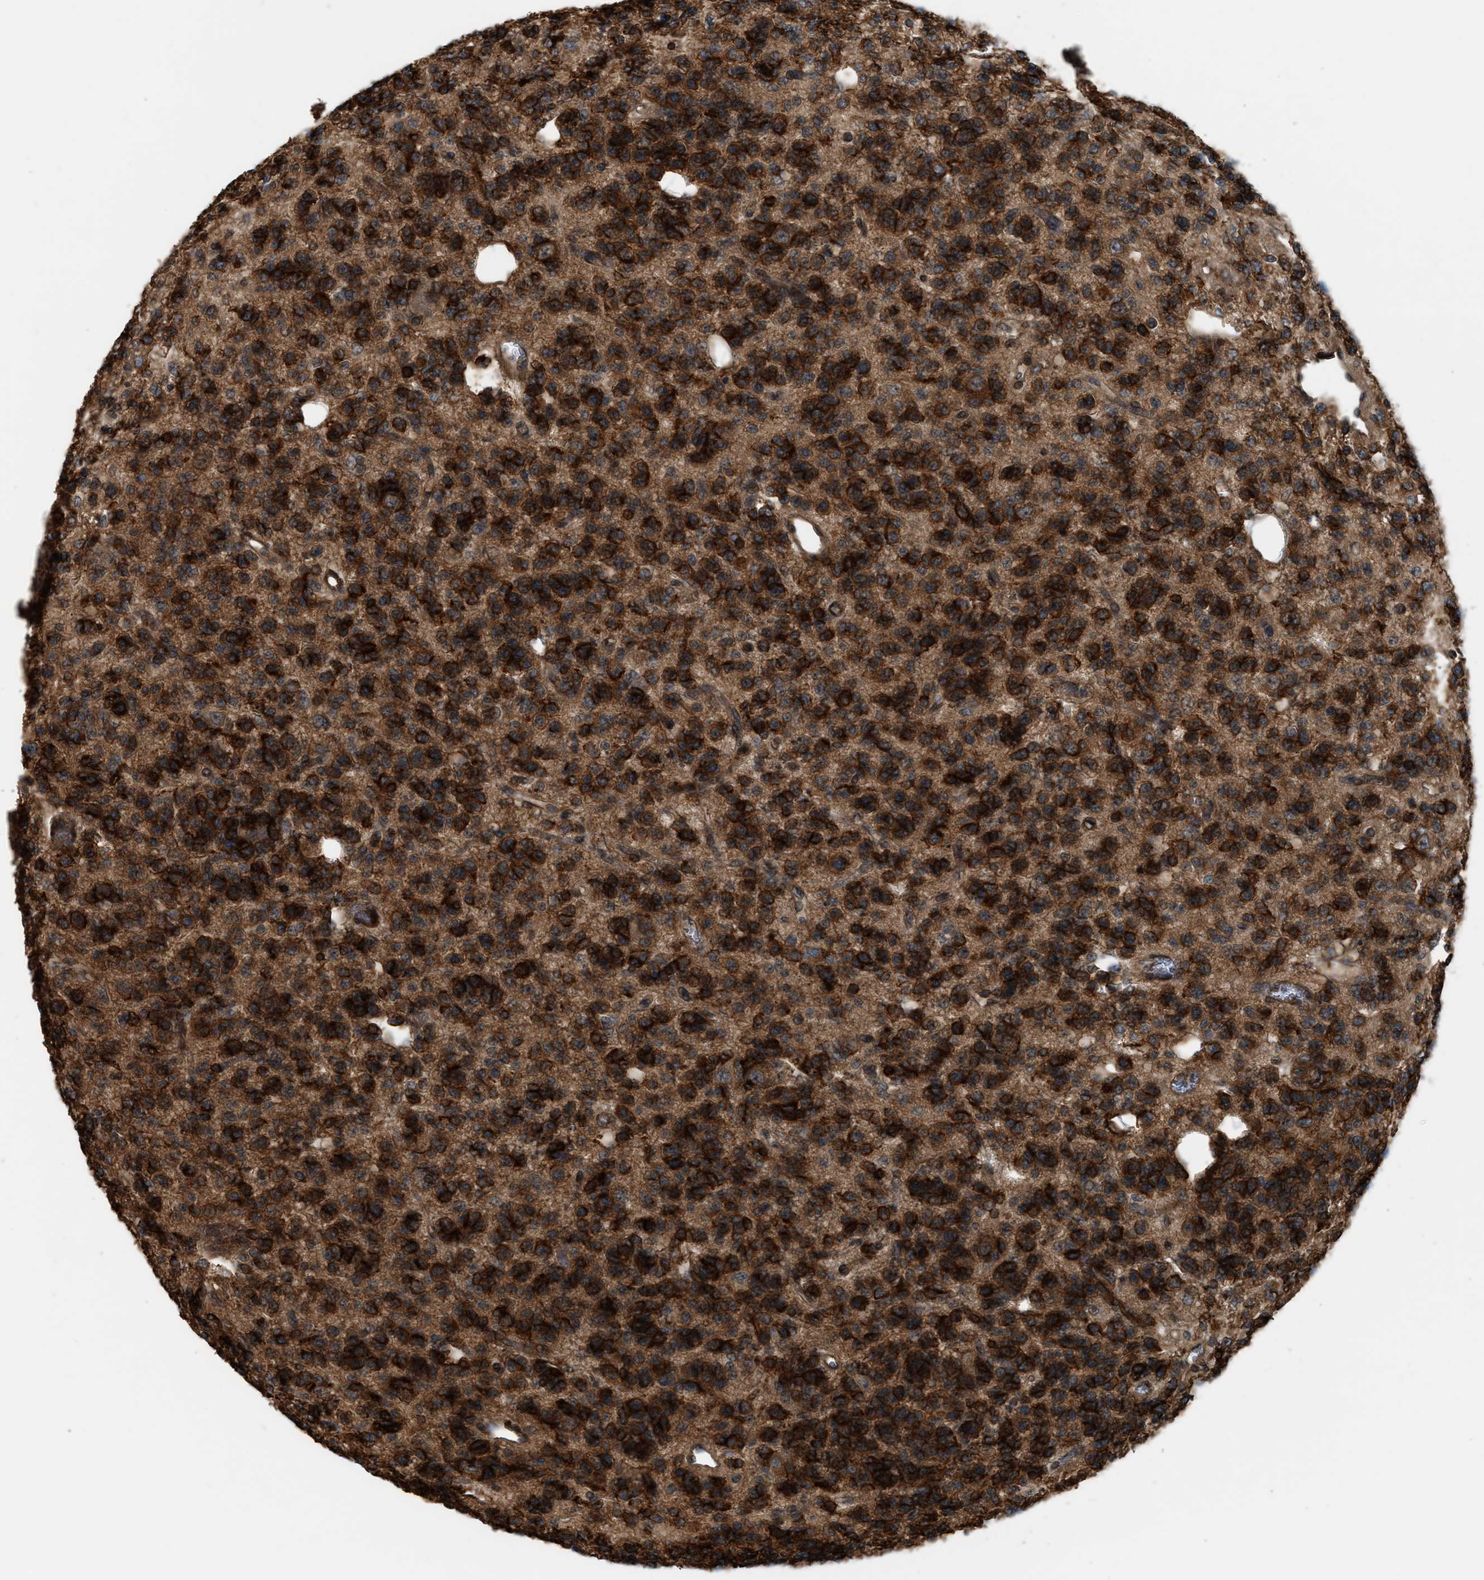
{"staining": {"intensity": "strong", "quantity": ">75%", "location": "cytoplasmic/membranous"}, "tissue": "glioma", "cell_type": "Tumor cells", "image_type": "cancer", "snomed": [{"axis": "morphology", "description": "Glioma, malignant, Low grade"}, {"axis": "topography", "description": "Brain"}], "caption": "Immunohistochemical staining of glioma exhibits high levels of strong cytoplasmic/membranous expression in approximately >75% of tumor cells. The staining was performed using DAB (3,3'-diaminobenzidine) to visualize the protein expression in brown, while the nuclei were stained in blue with hematoxylin (Magnification: 20x).", "gene": "BAIAP2L1", "patient": {"sex": "male", "age": 38}}